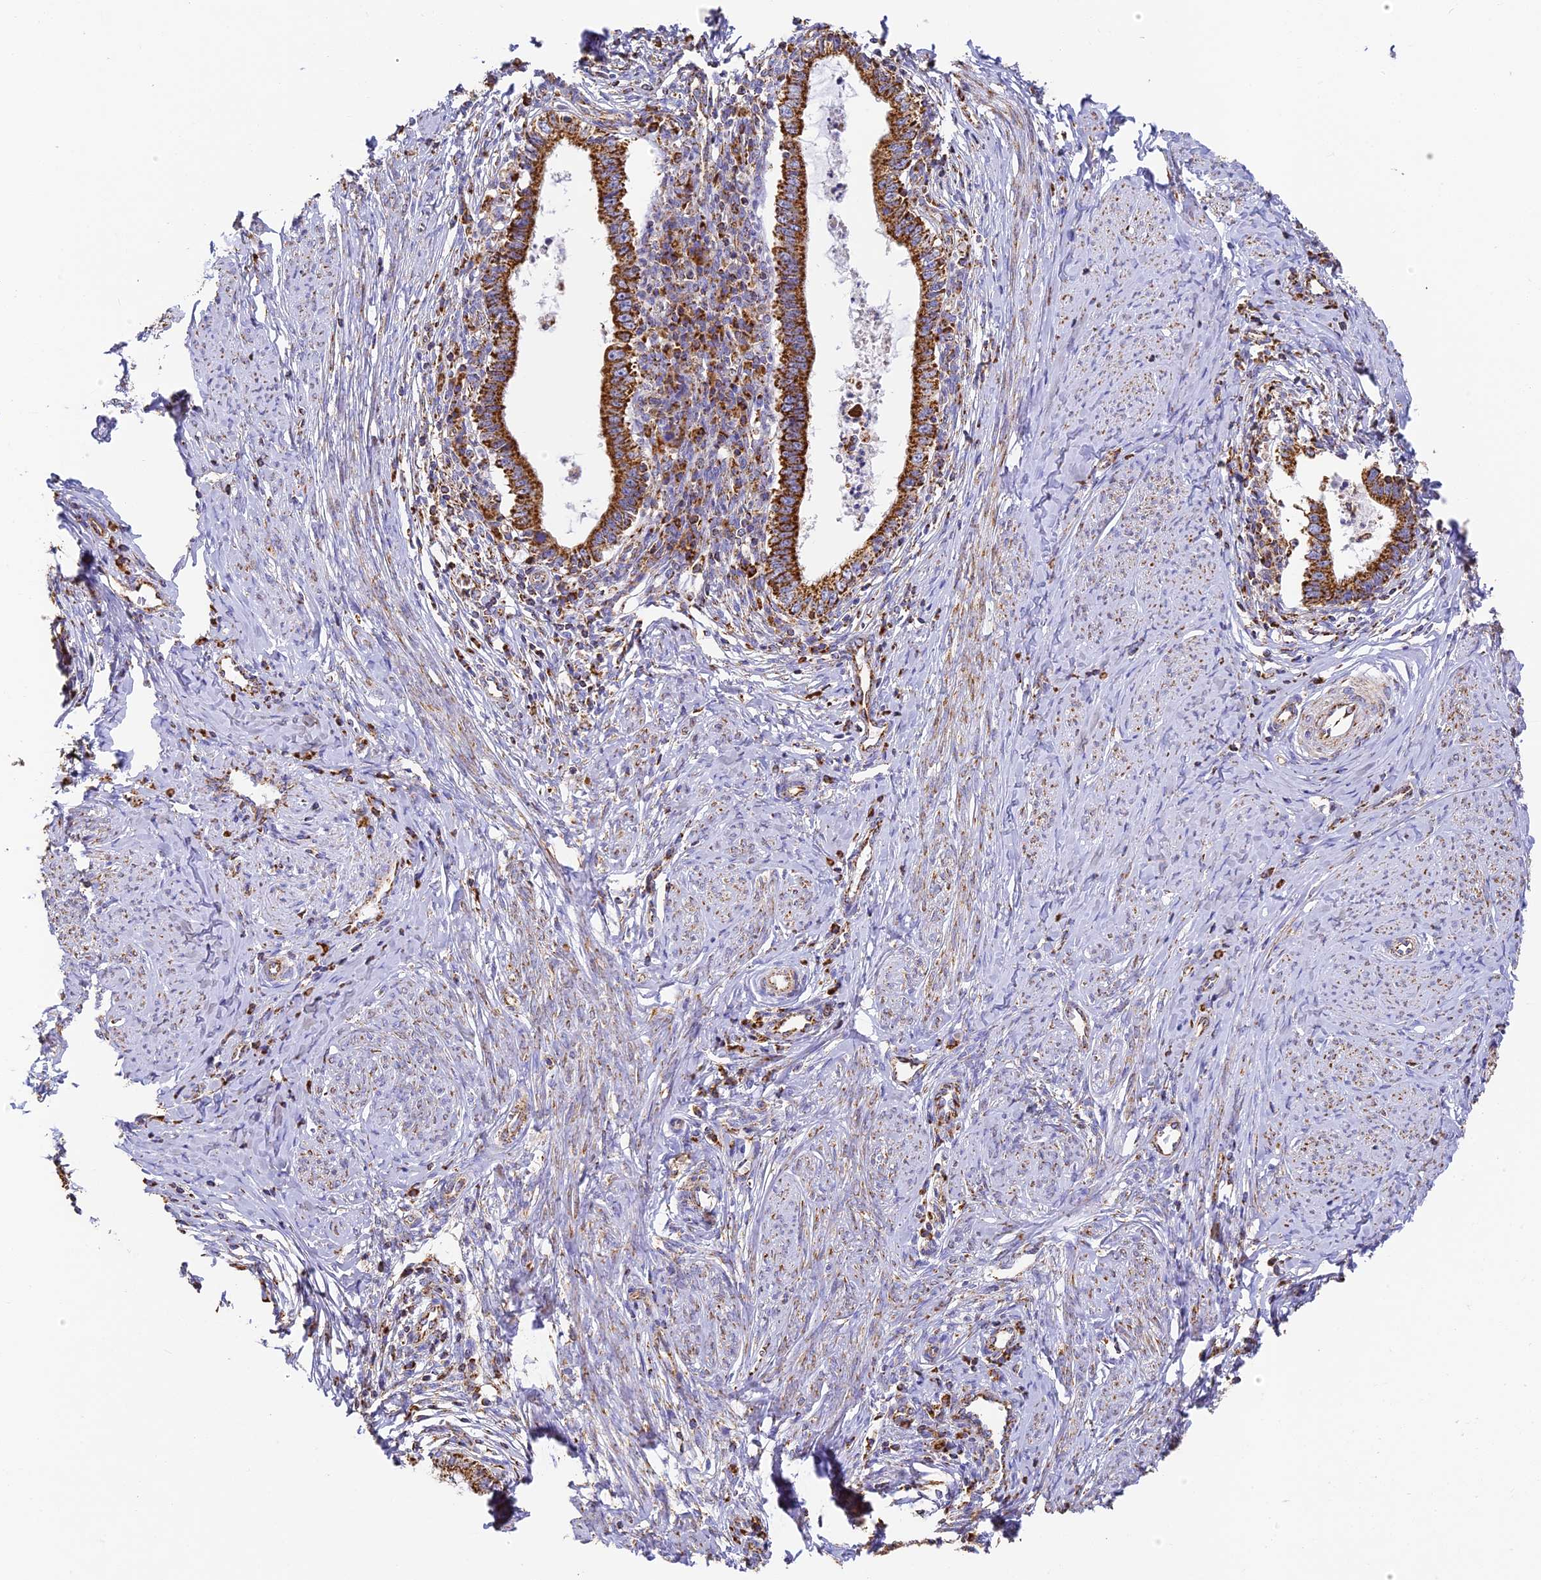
{"staining": {"intensity": "strong", "quantity": ">75%", "location": "cytoplasmic/membranous"}, "tissue": "cervical cancer", "cell_type": "Tumor cells", "image_type": "cancer", "snomed": [{"axis": "morphology", "description": "Adenocarcinoma, NOS"}, {"axis": "topography", "description": "Cervix"}], "caption": "Strong cytoplasmic/membranous protein staining is seen in approximately >75% of tumor cells in cervical cancer (adenocarcinoma).", "gene": "COX6C", "patient": {"sex": "female", "age": 36}}